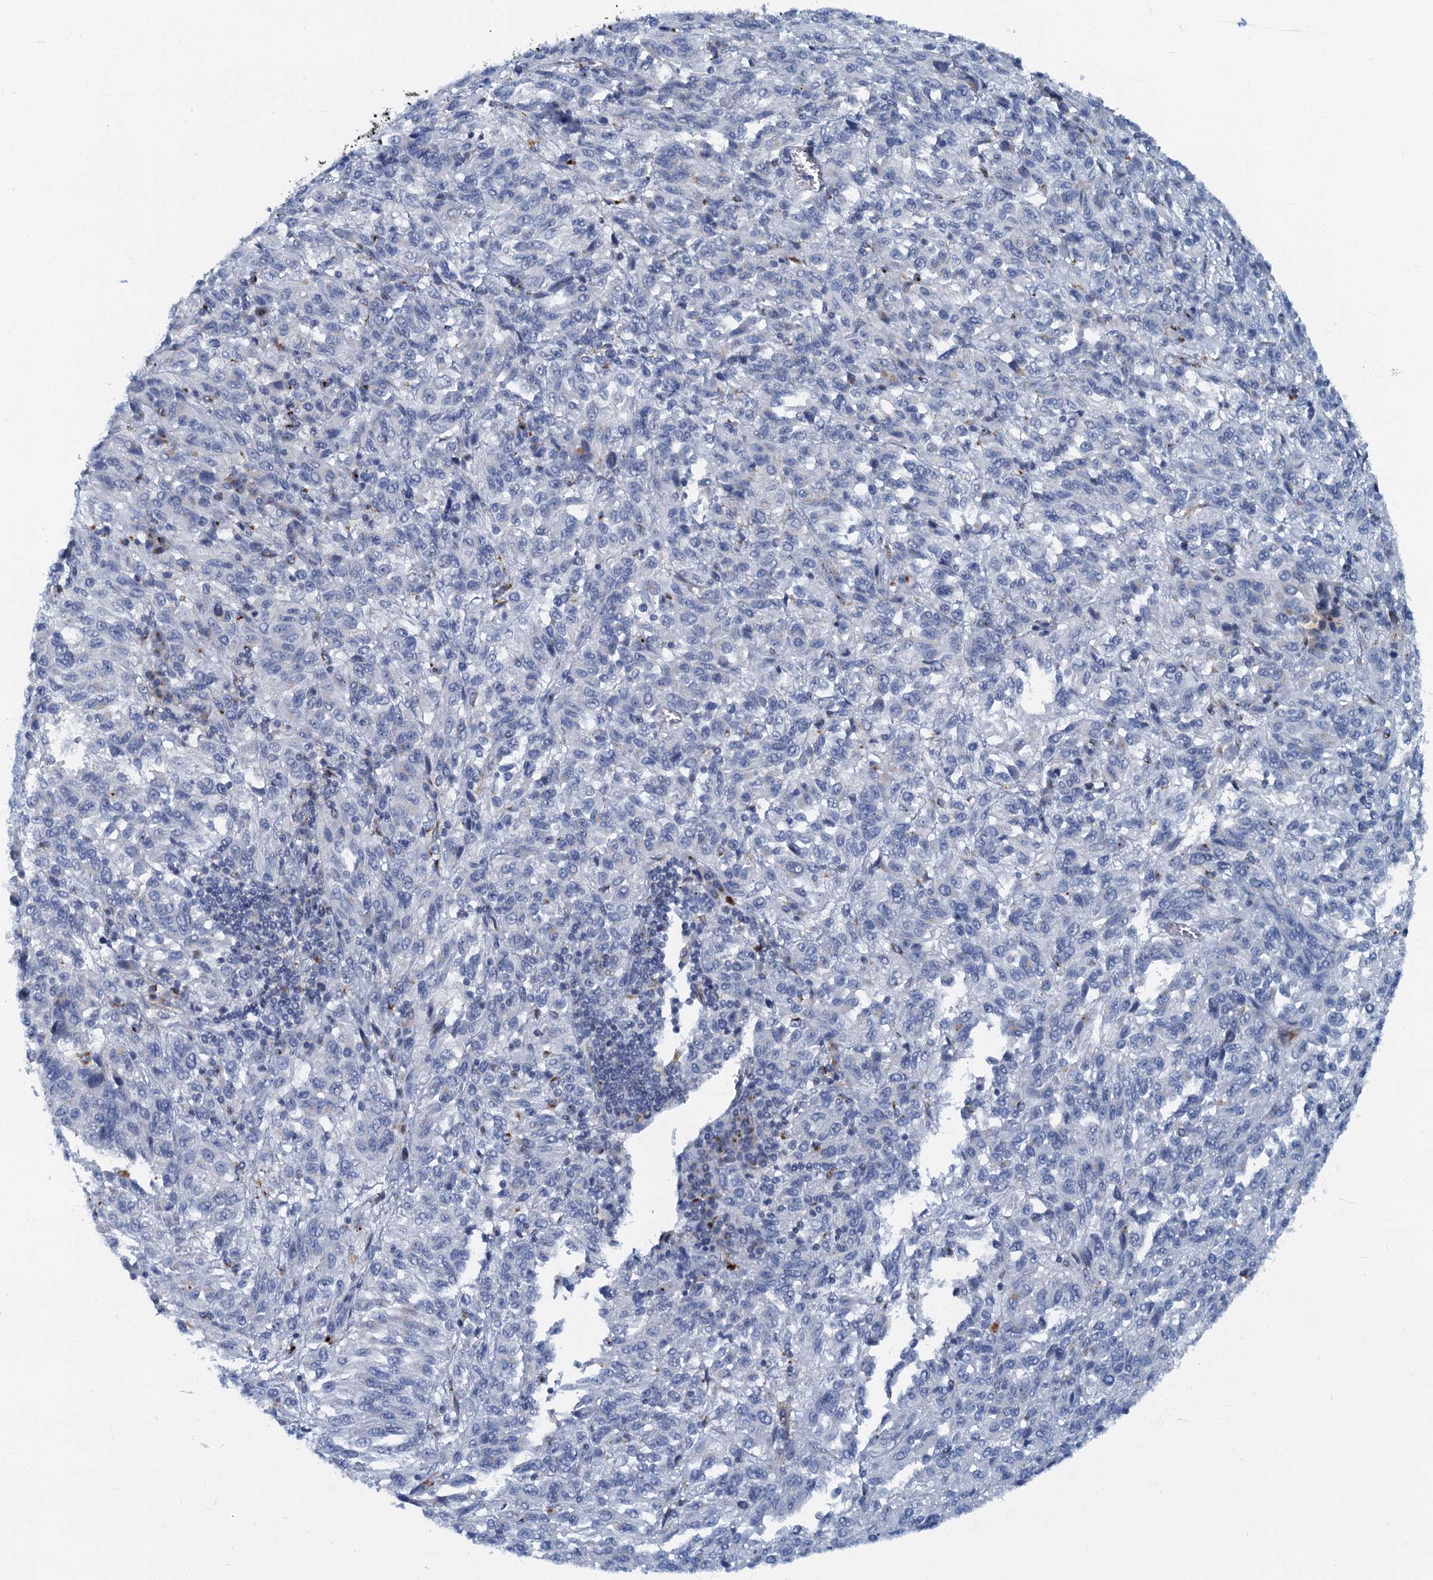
{"staining": {"intensity": "negative", "quantity": "none", "location": "none"}, "tissue": "melanoma", "cell_type": "Tumor cells", "image_type": "cancer", "snomed": [{"axis": "morphology", "description": "Malignant melanoma, Metastatic site"}, {"axis": "topography", "description": "Lung"}], "caption": "DAB immunohistochemical staining of human malignant melanoma (metastatic site) reveals no significant expression in tumor cells.", "gene": "LYPD3", "patient": {"sex": "male", "age": 64}}